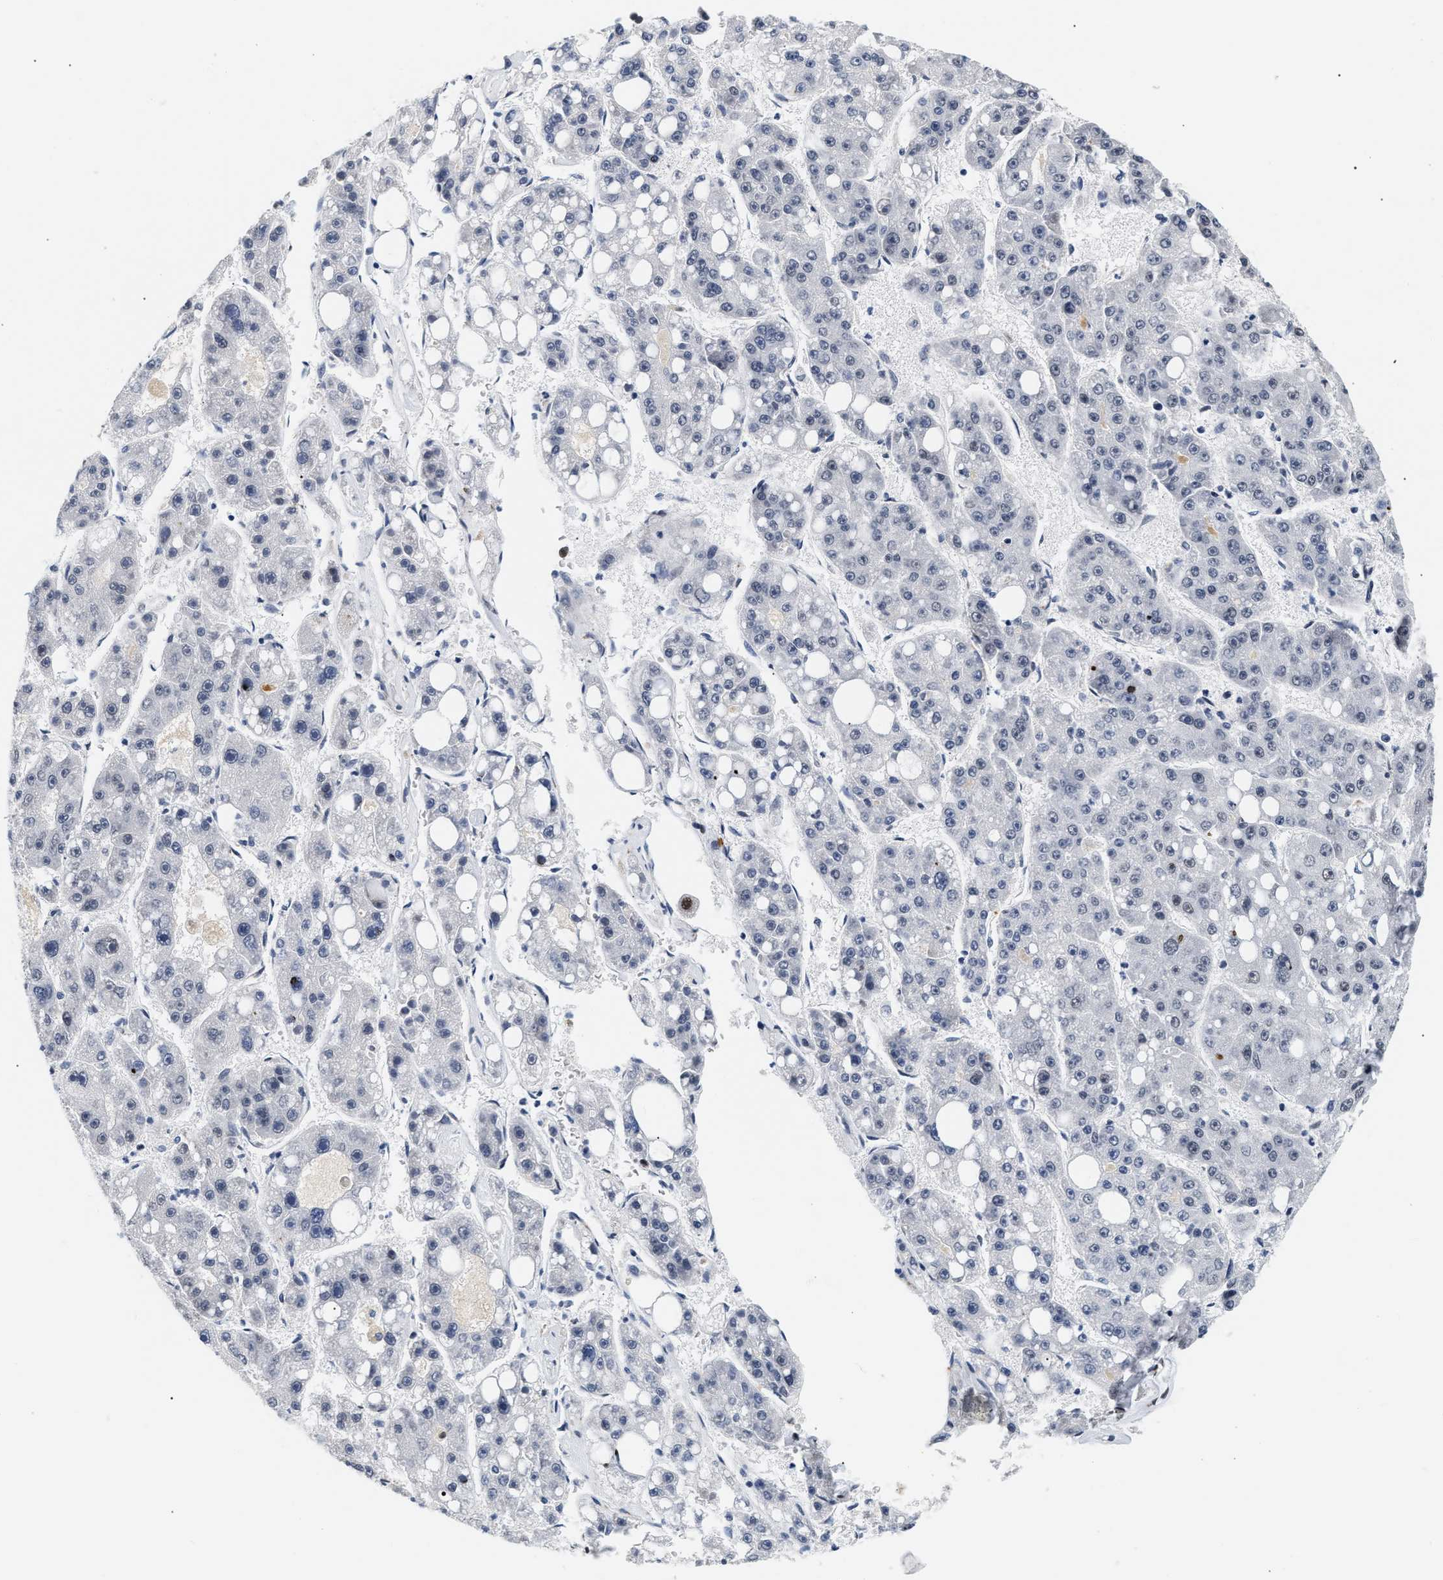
{"staining": {"intensity": "negative", "quantity": "none", "location": "none"}, "tissue": "liver cancer", "cell_type": "Tumor cells", "image_type": "cancer", "snomed": [{"axis": "morphology", "description": "Carcinoma, Hepatocellular, NOS"}, {"axis": "topography", "description": "Liver"}], "caption": "Immunohistochemistry (IHC) of hepatocellular carcinoma (liver) demonstrates no positivity in tumor cells. (DAB (3,3'-diaminobenzidine) IHC visualized using brightfield microscopy, high magnification).", "gene": "THOC1", "patient": {"sex": "female", "age": 61}}